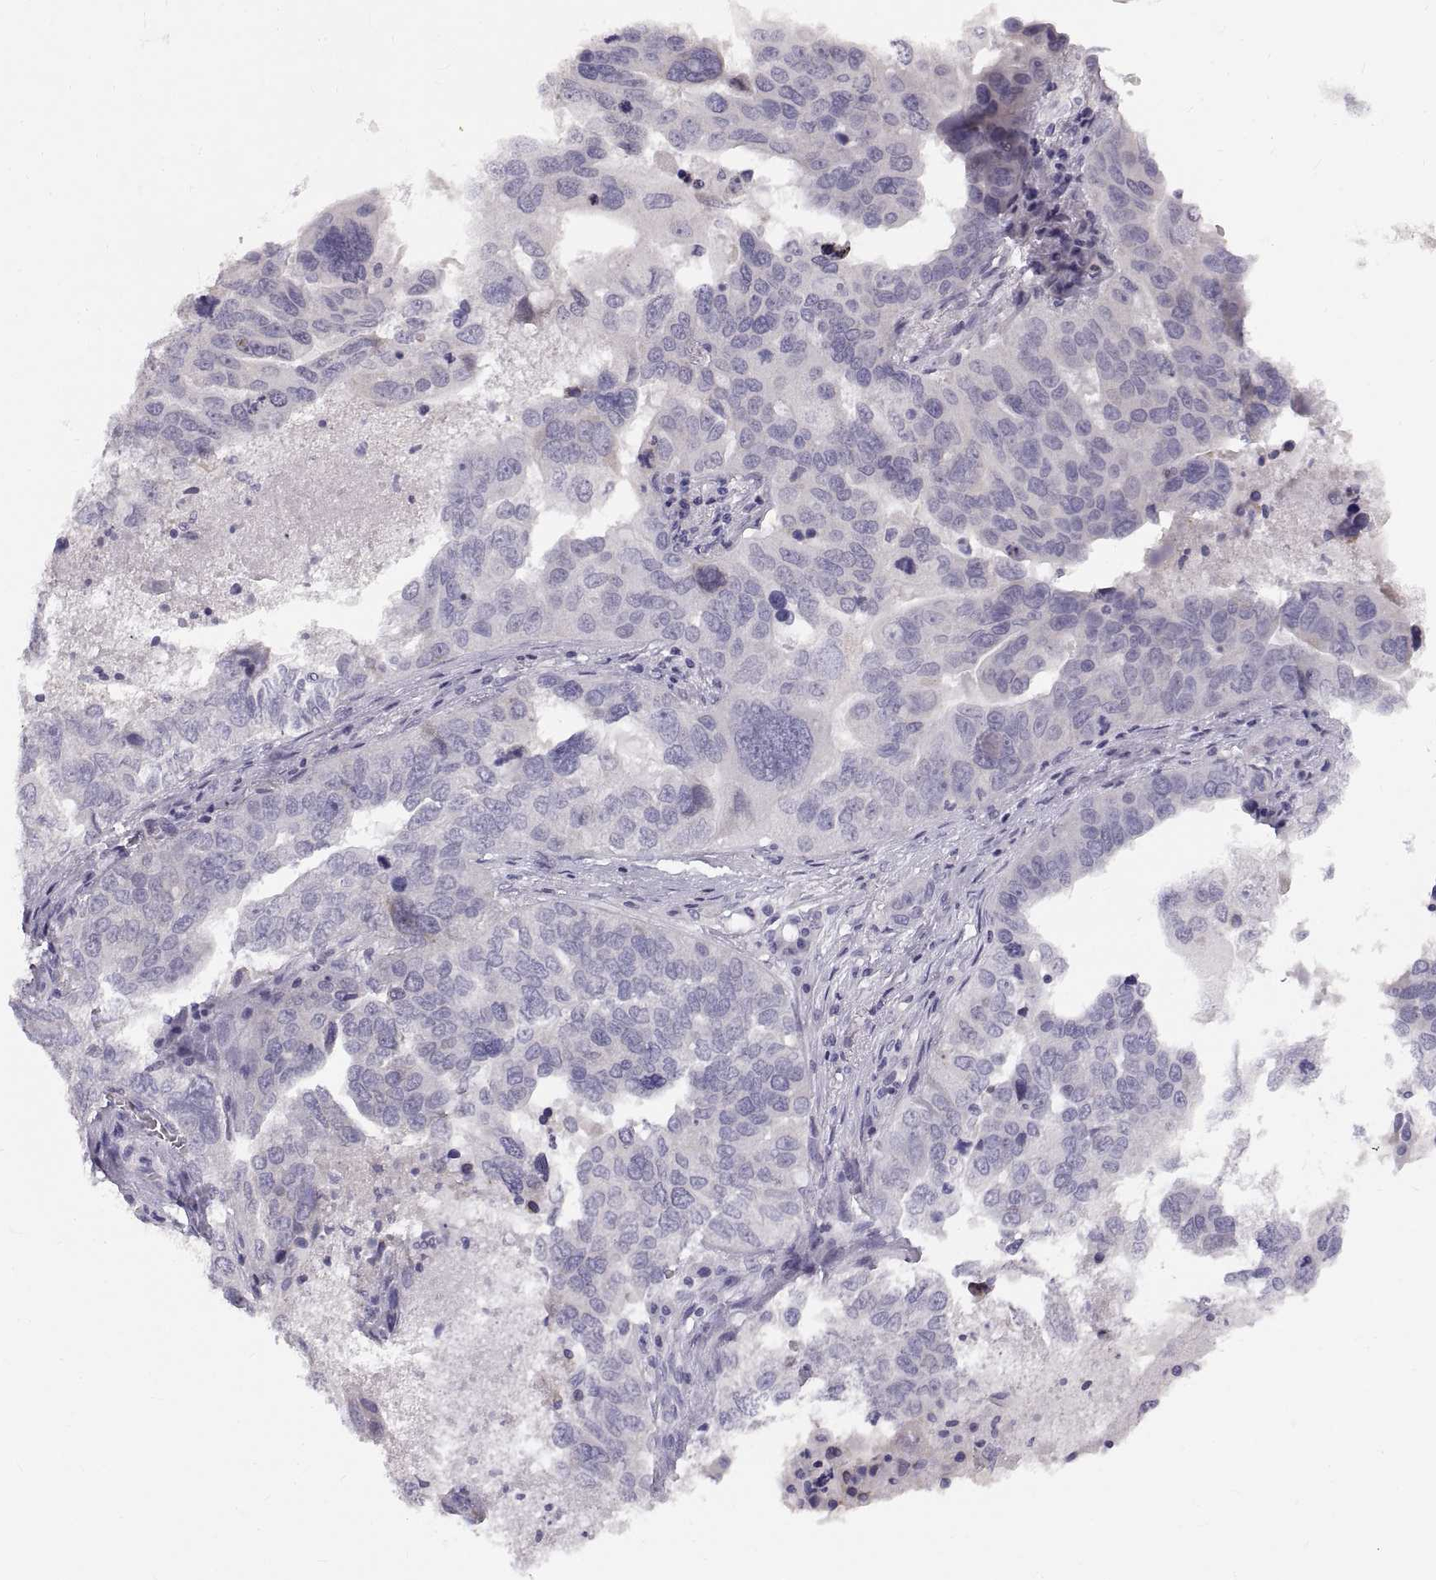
{"staining": {"intensity": "negative", "quantity": "none", "location": "none"}, "tissue": "ovarian cancer", "cell_type": "Tumor cells", "image_type": "cancer", "snomed": [{"axis": "morphology", "description": "Carcinoma, endometroid"}, {"axis": "topography", "description": "Soft tissue"}, {"axis": "topography", "description": "Ovary"}], "caption": "DAB (3,3'-diaminobenzidine) immunohistochemical staining of human ovarian endometroid carcinoma demonstrates no significant staining in tumor cells.", "gene": "SPACDR", "patient": {"sex": "female", "age": 52}}